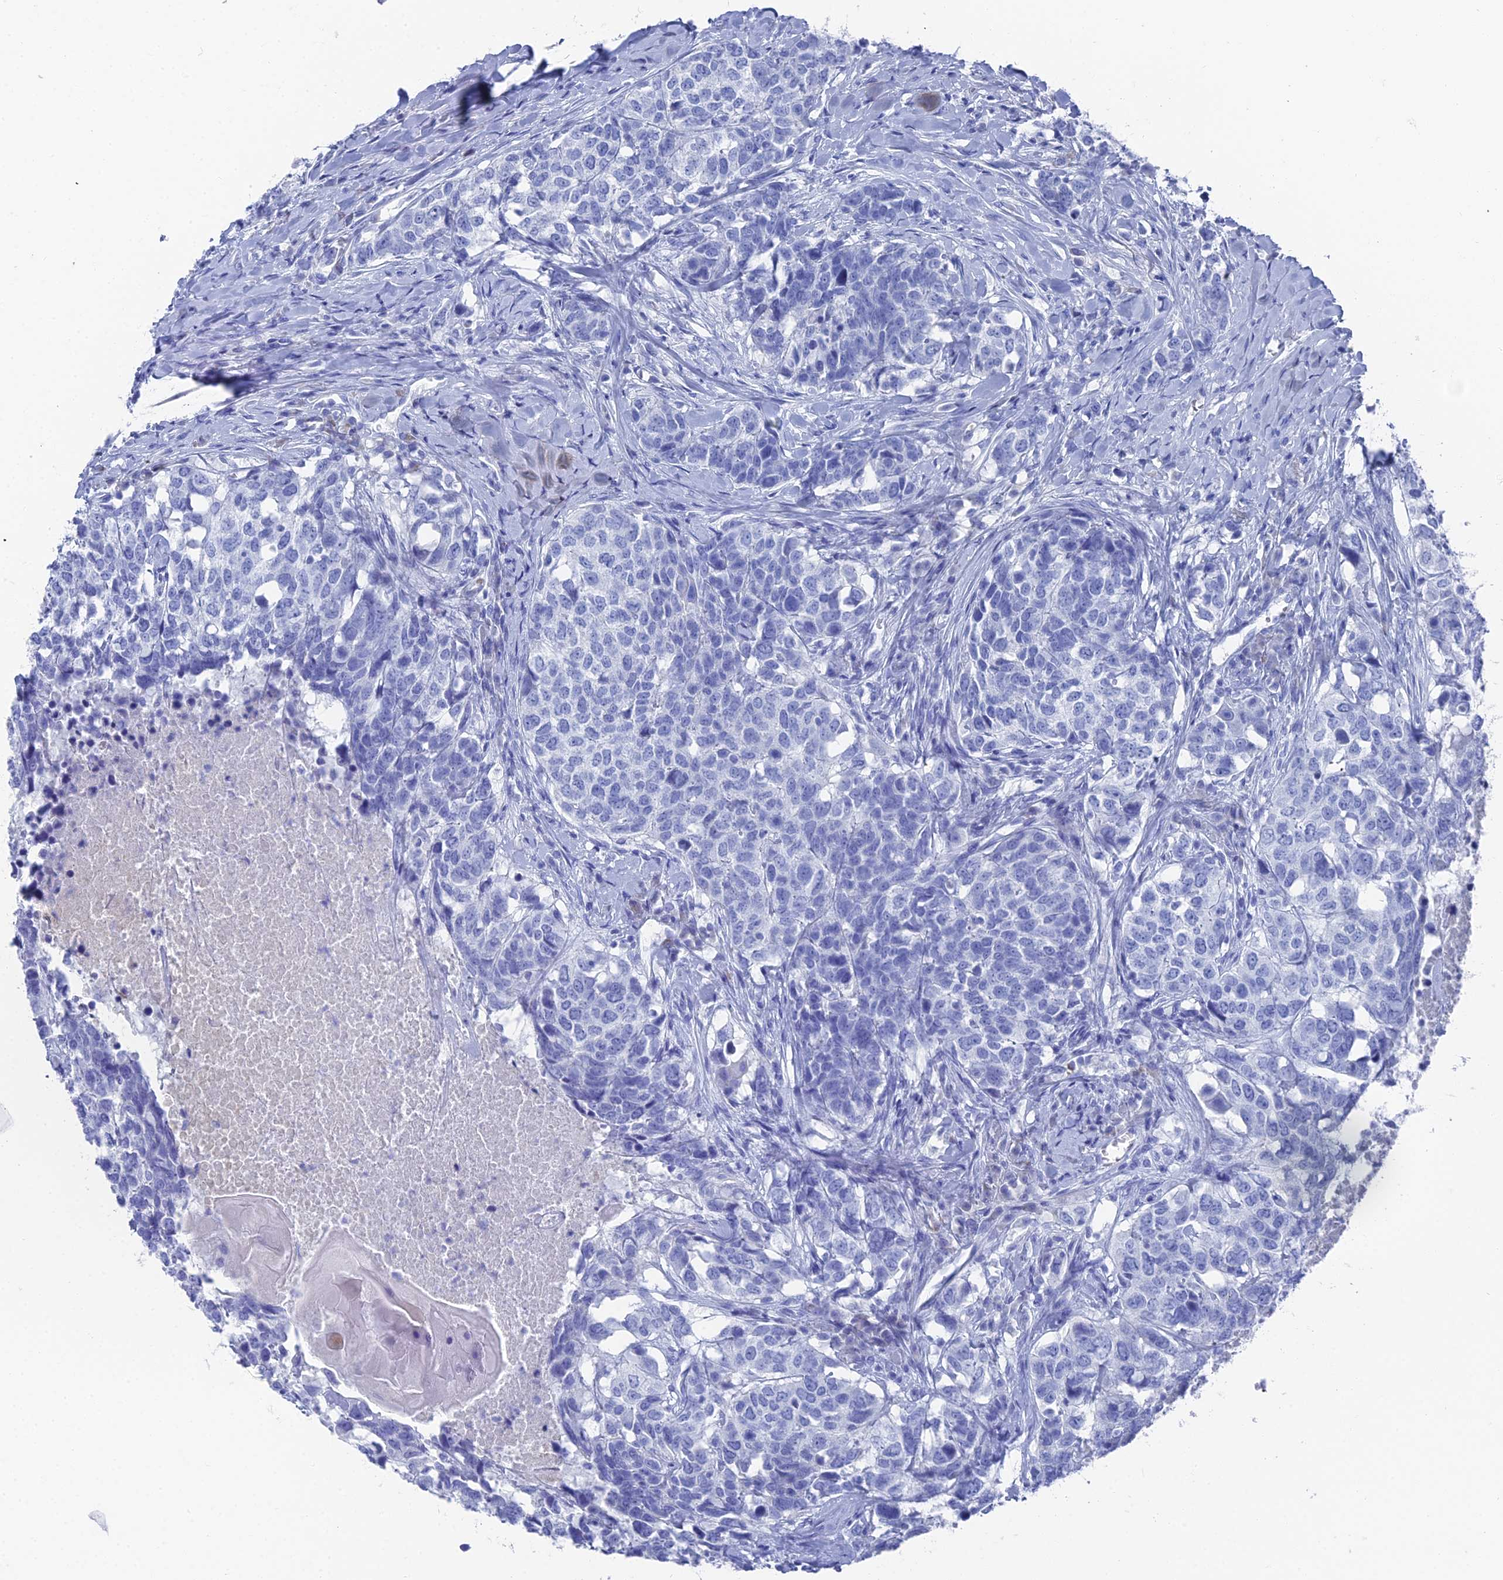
{"staining": {"intensity": "negative", "quantity": "none", "location": "none"}, "tissue": "head and neck cancer", "cell_type": "Tumor cells", "image_type": "cancer", "snomed": [{"axis": "morphology", "description": "Squamous cell carcinoma, NOS"}, {"axis": "topography", "description": "Head-Neck"}], "caption": "This is an IHC micrograph of head and neck cancer. There is no positivity in tumor cells.", "gene": "ENPP3", "patient": {"sex": "male", "age": 66}}